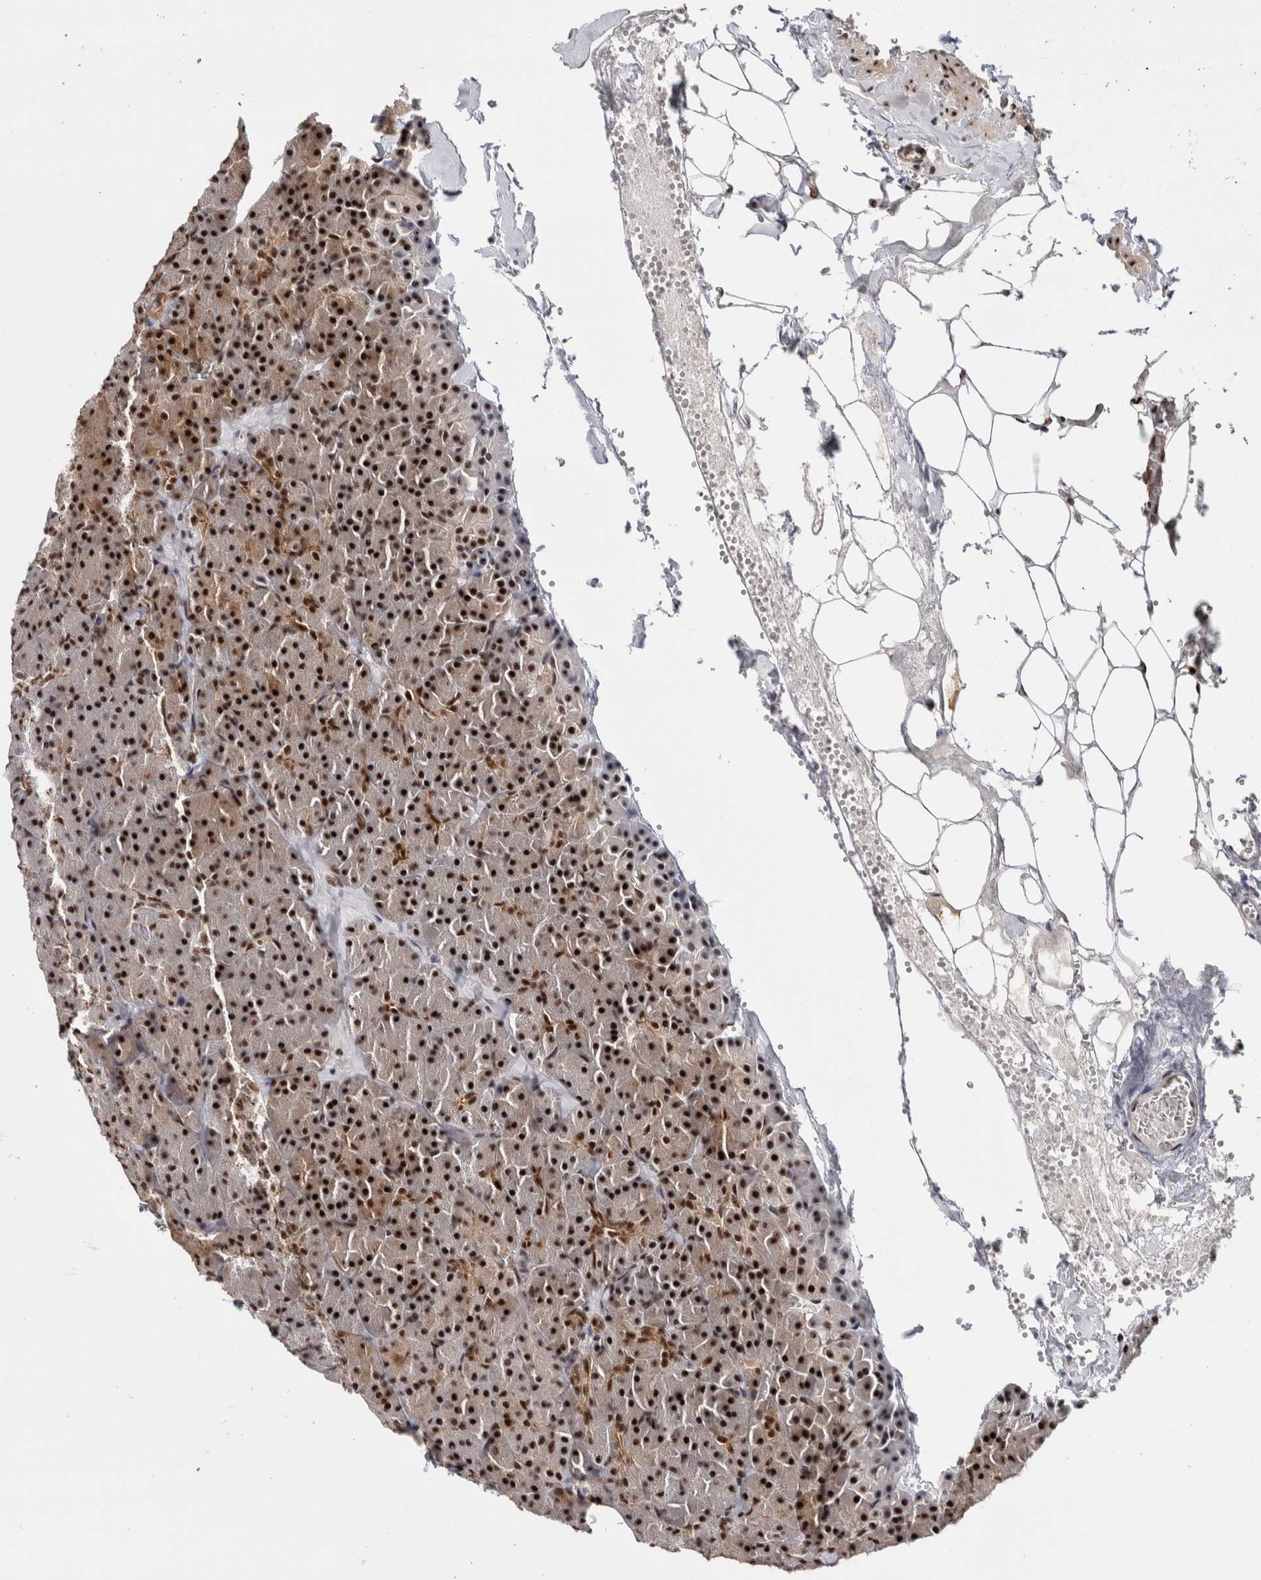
{"staining": {"intensity": "strong", "quantity": ">75%", "location": "cytoplasmic/membranous,nuclear"}, "tissue": "pancreas", "cell_type": "Exocrine glandular cells", "image_type": "normal", "snomed": [{"axis": "morphology", "description": "Normal tissue, NOS"}, {"axis": "morphology", "description": "Carcinoid, malignant, NOS"}, {"axis": "topography", "description": "Pancreas"}], "caption": "Protein analysis of benign pancreas exhibits strong cytoplasmic/membranous,nuclear positivity in about >75% of exocrine glandular cells.", "gene": "MKNK1", "patient": {"sex": "female", "age": 35}}